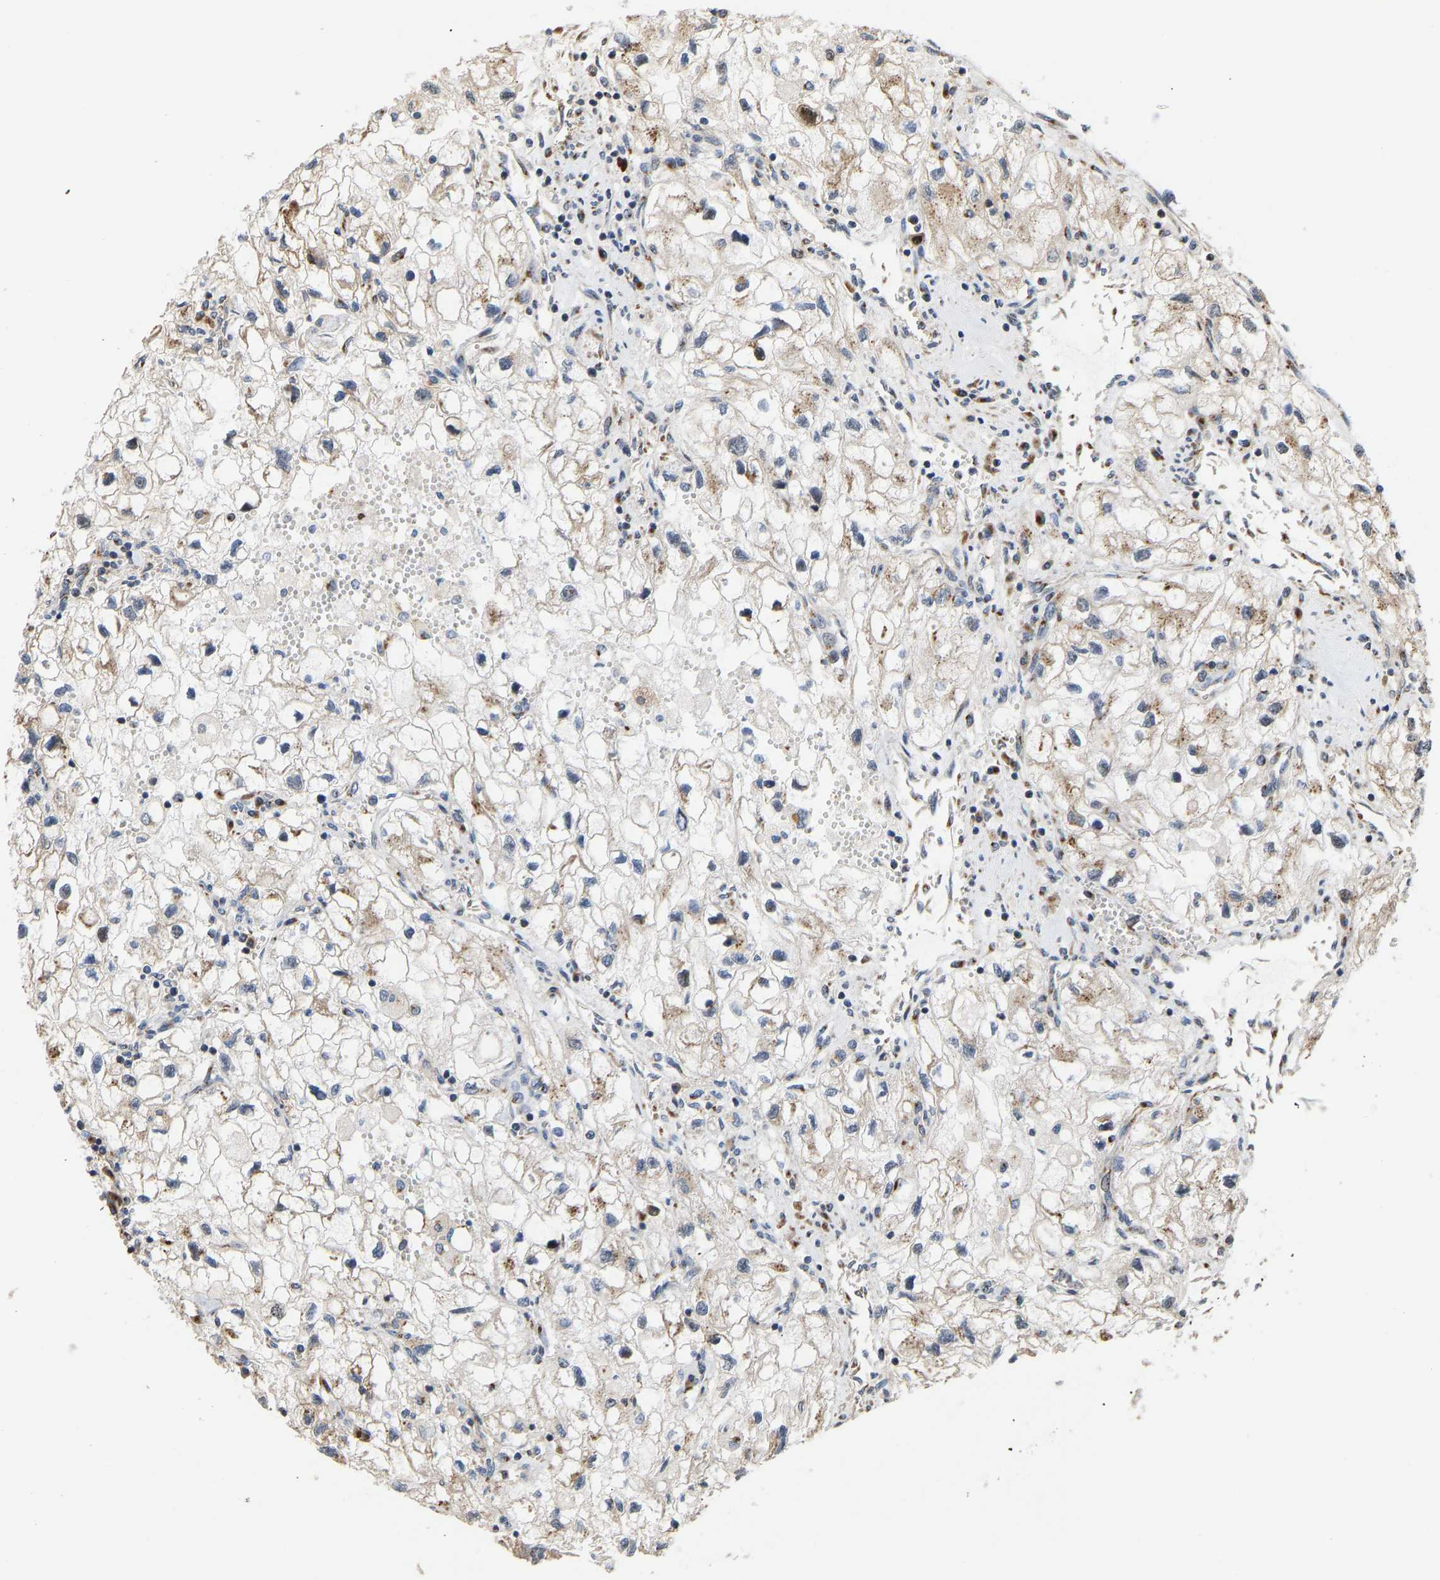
{"staining": {"intensity": "weak", "quantity": ">75%", "location": "cytoplasmic/membranous"}, "tissue": "renal cancer", "cell_type": "Tumor cells", "image_type": "cancer", "snomed": [{"axis": "morphology", "description": "Adenocarcinoma, NOS"}, {"axis": "topography", "description": "Kidney"}], "caption": "A brown stain labels weak cytoplasmic/membranous staining of a protein in human renal cancer tumor cells.", "gene": "YIPF4", "patient": {"sex": "female", "age": 70}}